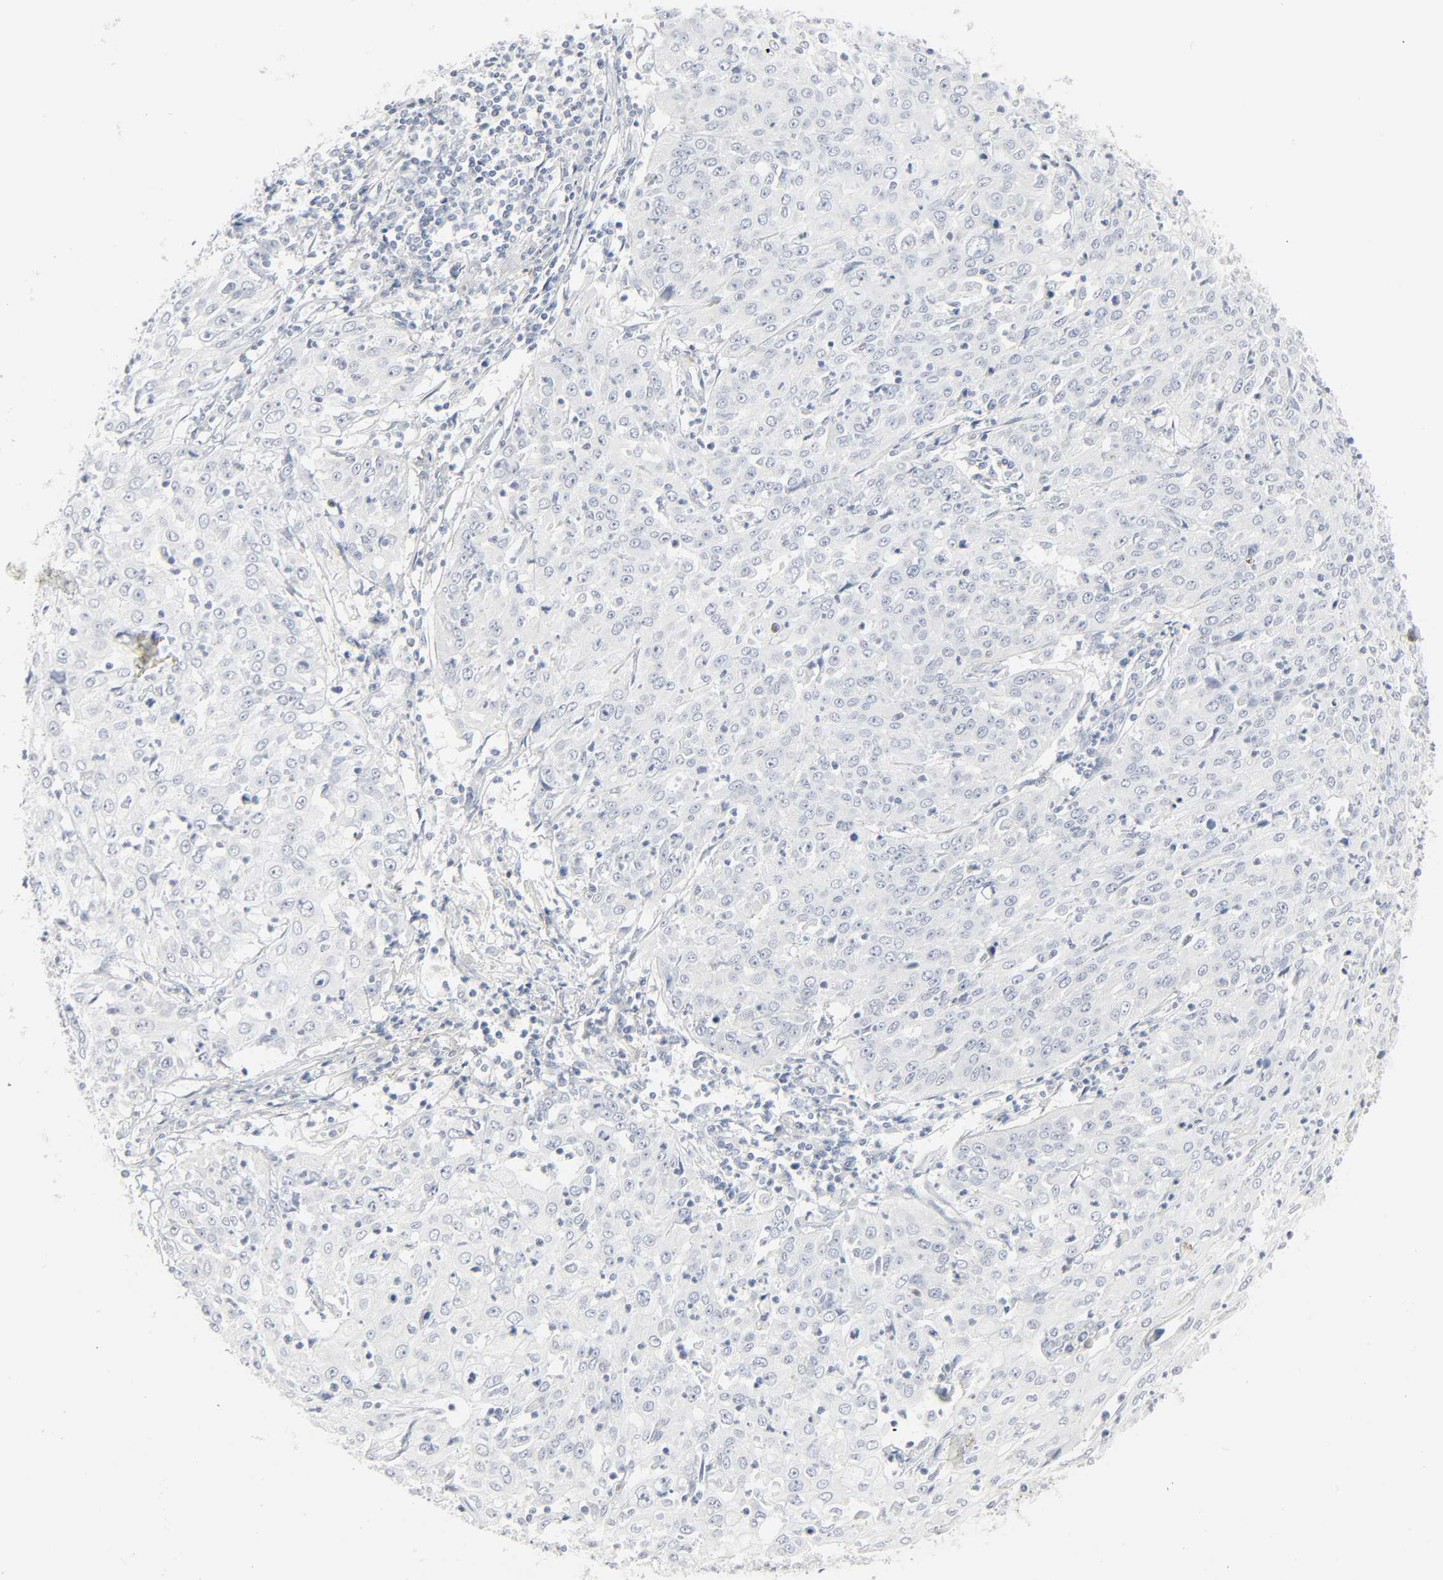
{"staining": {"intensity": "negative", "quantity": "none", "location": "none"}, "tissue": "cervical cancer", "cell_type": "Tumor cells", "image_type": "cancer", "snomed": [{"axis": "morphology", "description": "Squamous cell carcinoma, NOS"}, {"axis": "topography", "description": "Cervix"}], "caption": "Squamous cell carcinoma (cervical) was stained to show a protein in brown. There is no significant expression in tumor cells.", "gene": "ZBTB16", "patient": {"sex": "female", "age": 39}}